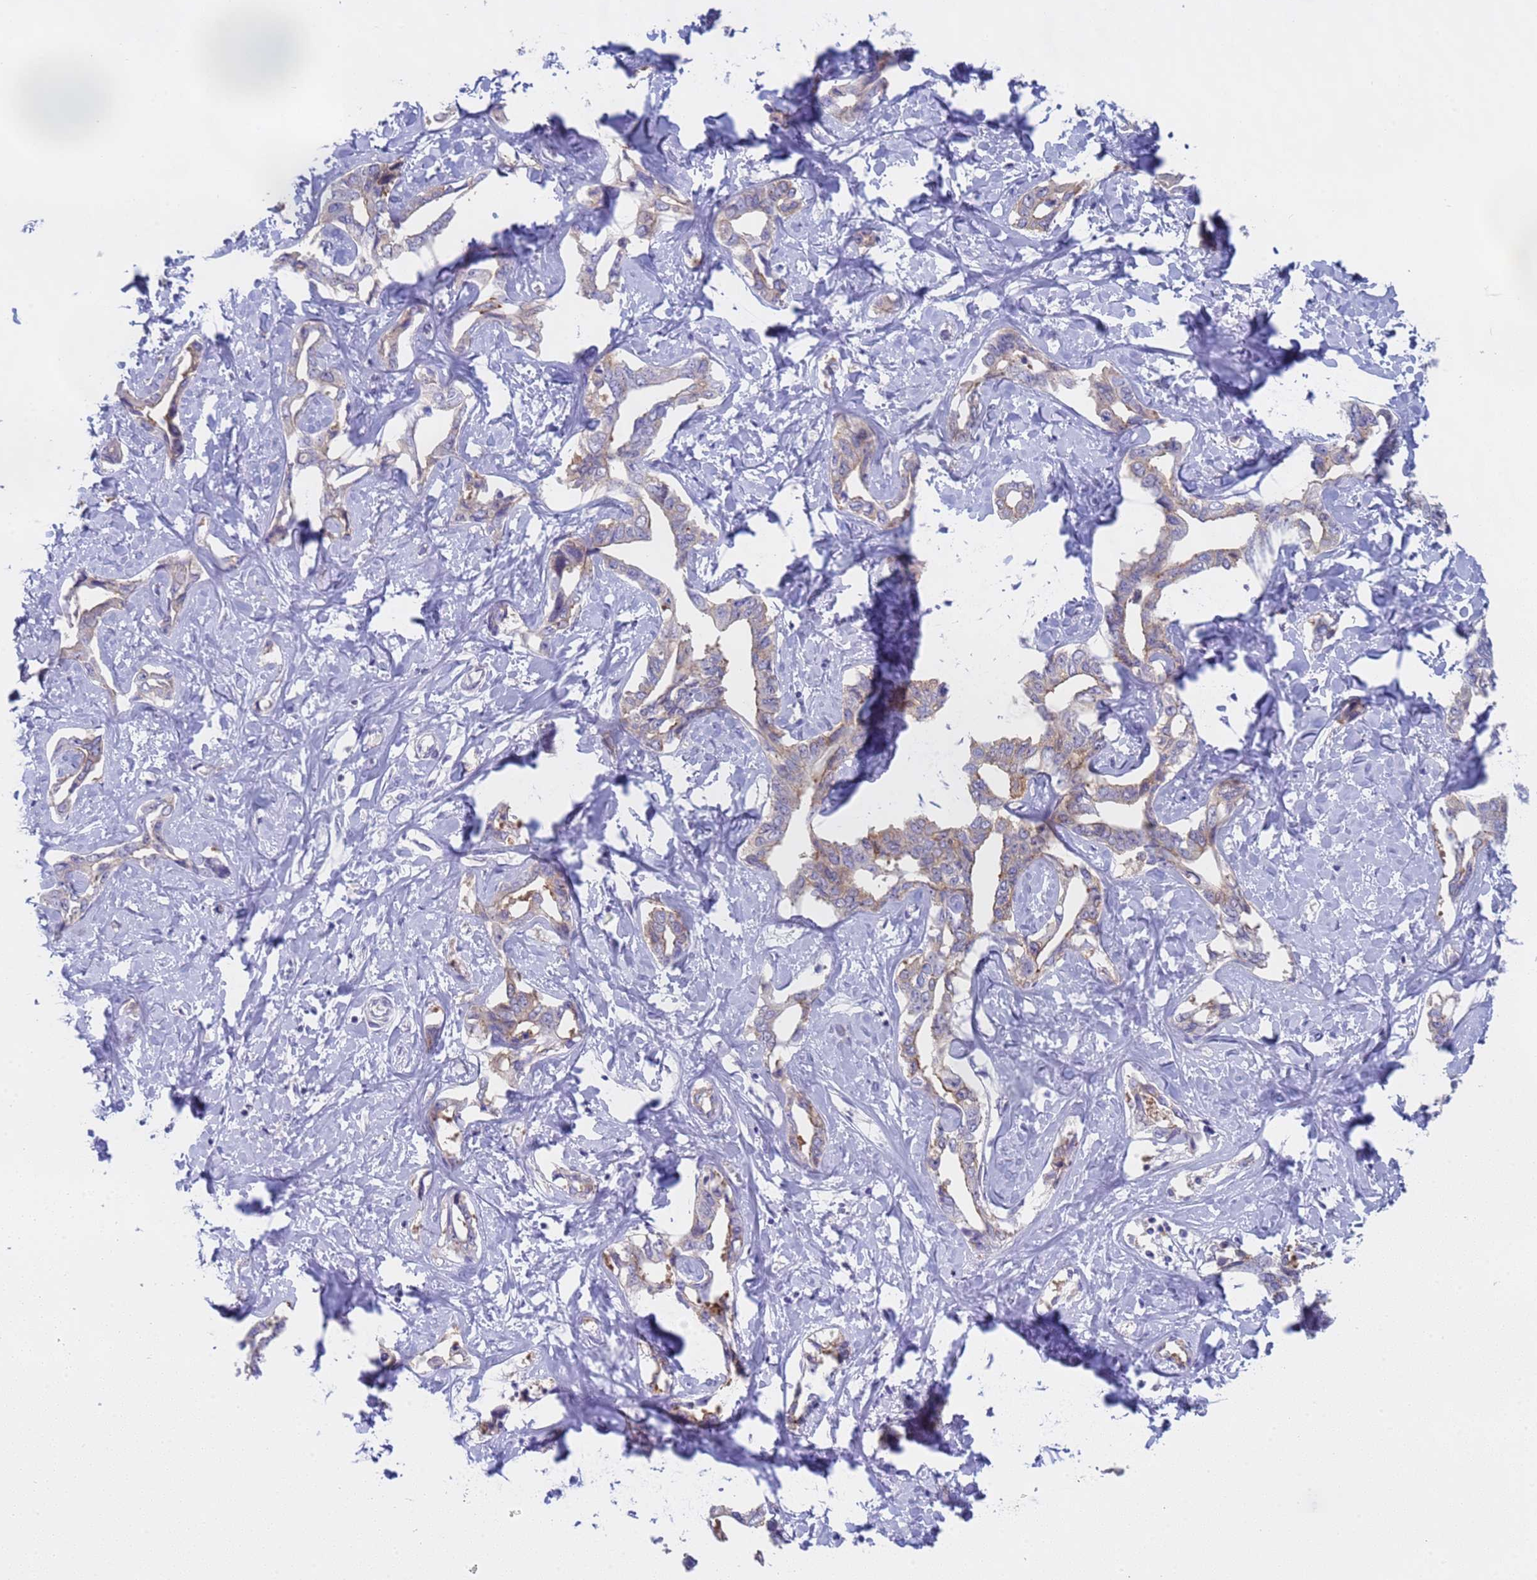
{"staining": {"intensity": "weak", "quantity": "<25%", "location": "cytoplasmic/membranous"}, "tissue": "liver cancer", "cell_type": "Tumor cells", "image_type": "cancer", "snomed": [{"axis": "morphology", "description": "Cholangiocarcinoma"}, {"axis": "topography", "description": "Liver"}], "caption": "There is no significant expression in tumor cells of liver cancer.", "gene": "CAPN7", "patient": {"sex": "male", "age": 59}}